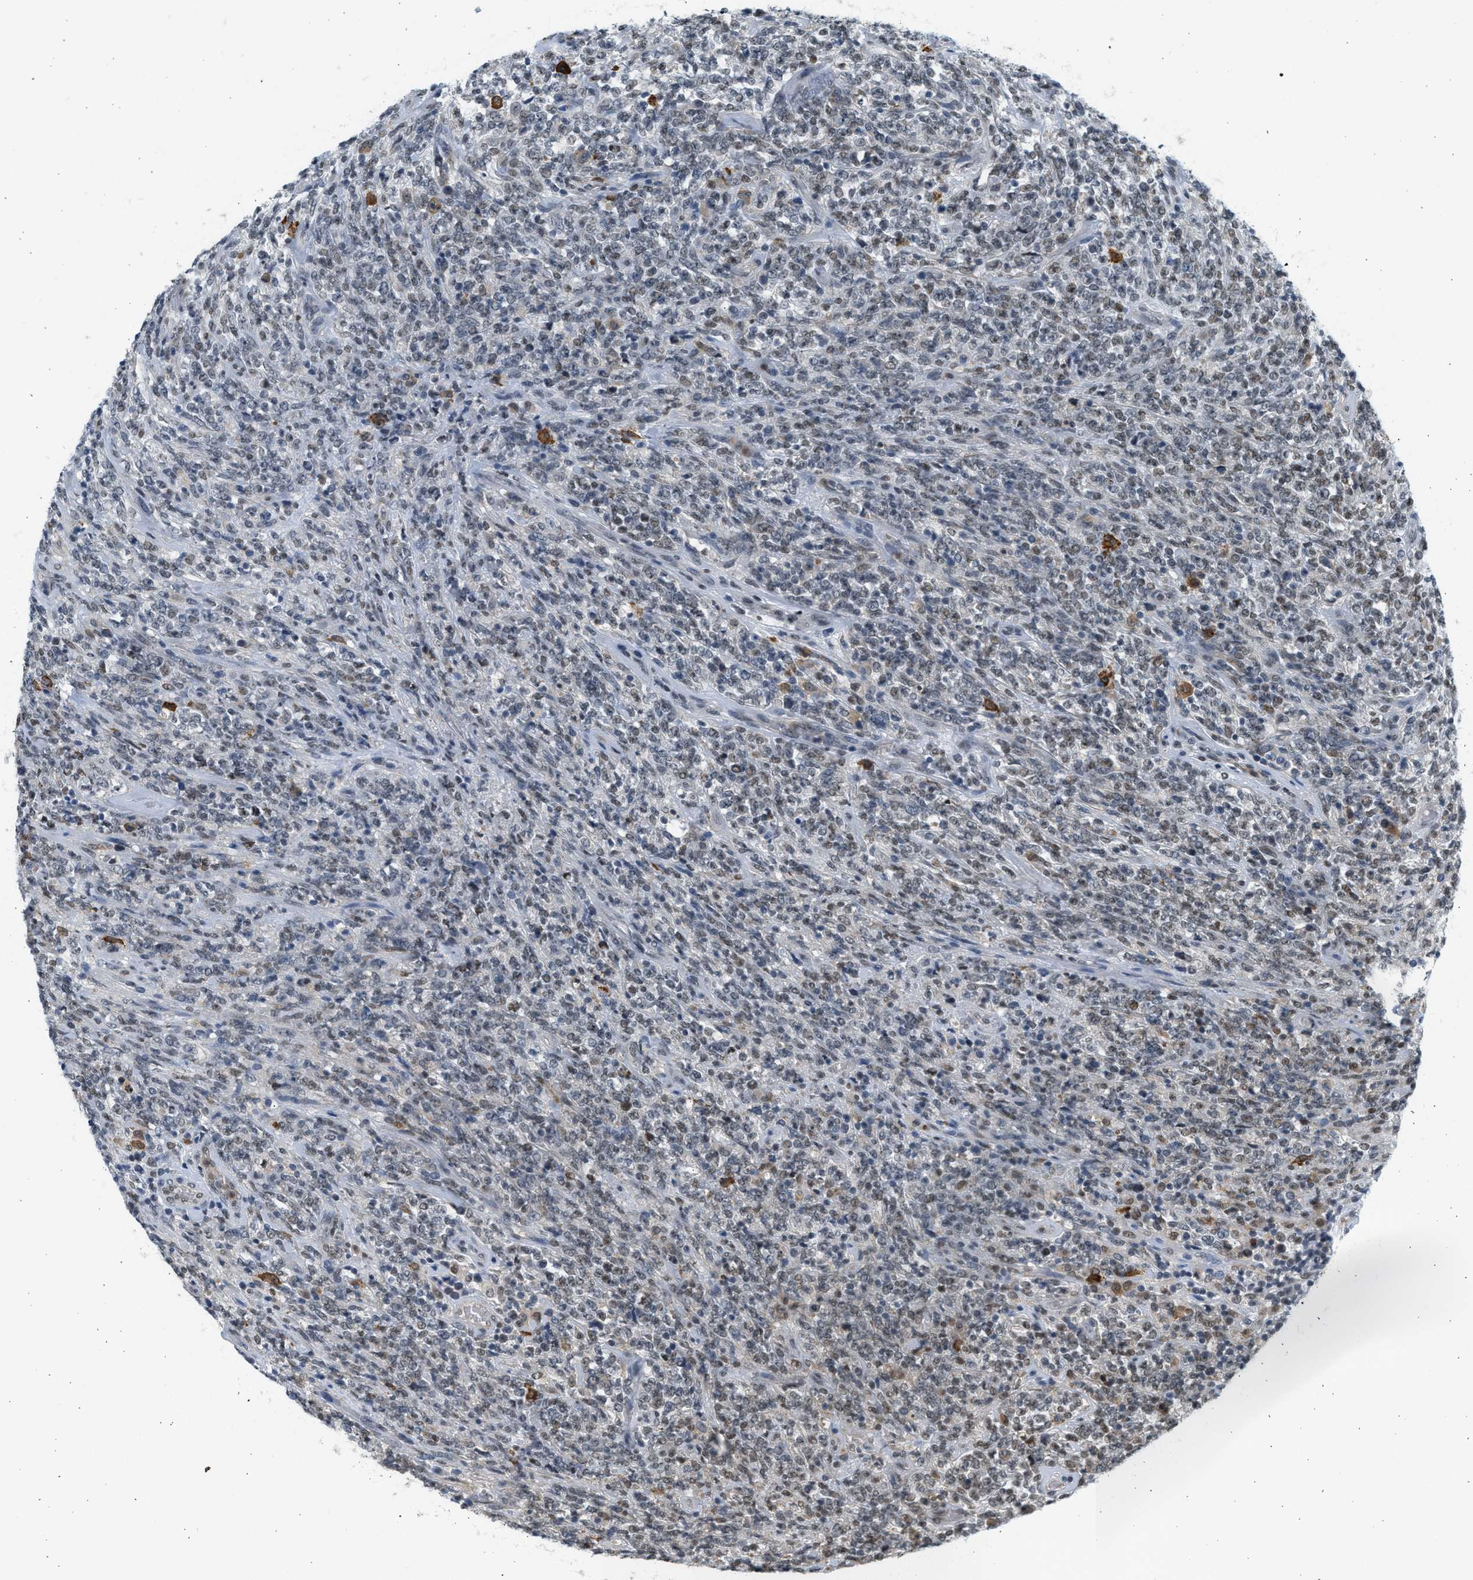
{"staining": {"intensity": "weak", "quantity": "<25%", "location": "nuclear"}, "tissue": "lymphoma", "cell_type": "Tumor cells", "image_type": "cancer", "snomed": [{"axis": "morphology", "description": "Malignant lymphoma, non-Hodgkin's type, High grade"}, {"axis": "topography", "description": "Soft tissue"}], "caption": "High-grade malignant lymphoma, non-Hodgkin's type was stained to show a protein in brown. There is no significant expression in tumor cells. (IHC, brightfield microscopy, high magnification).", "gene": "HIPK1", "patient": {"sex": "male", "age": 18}}